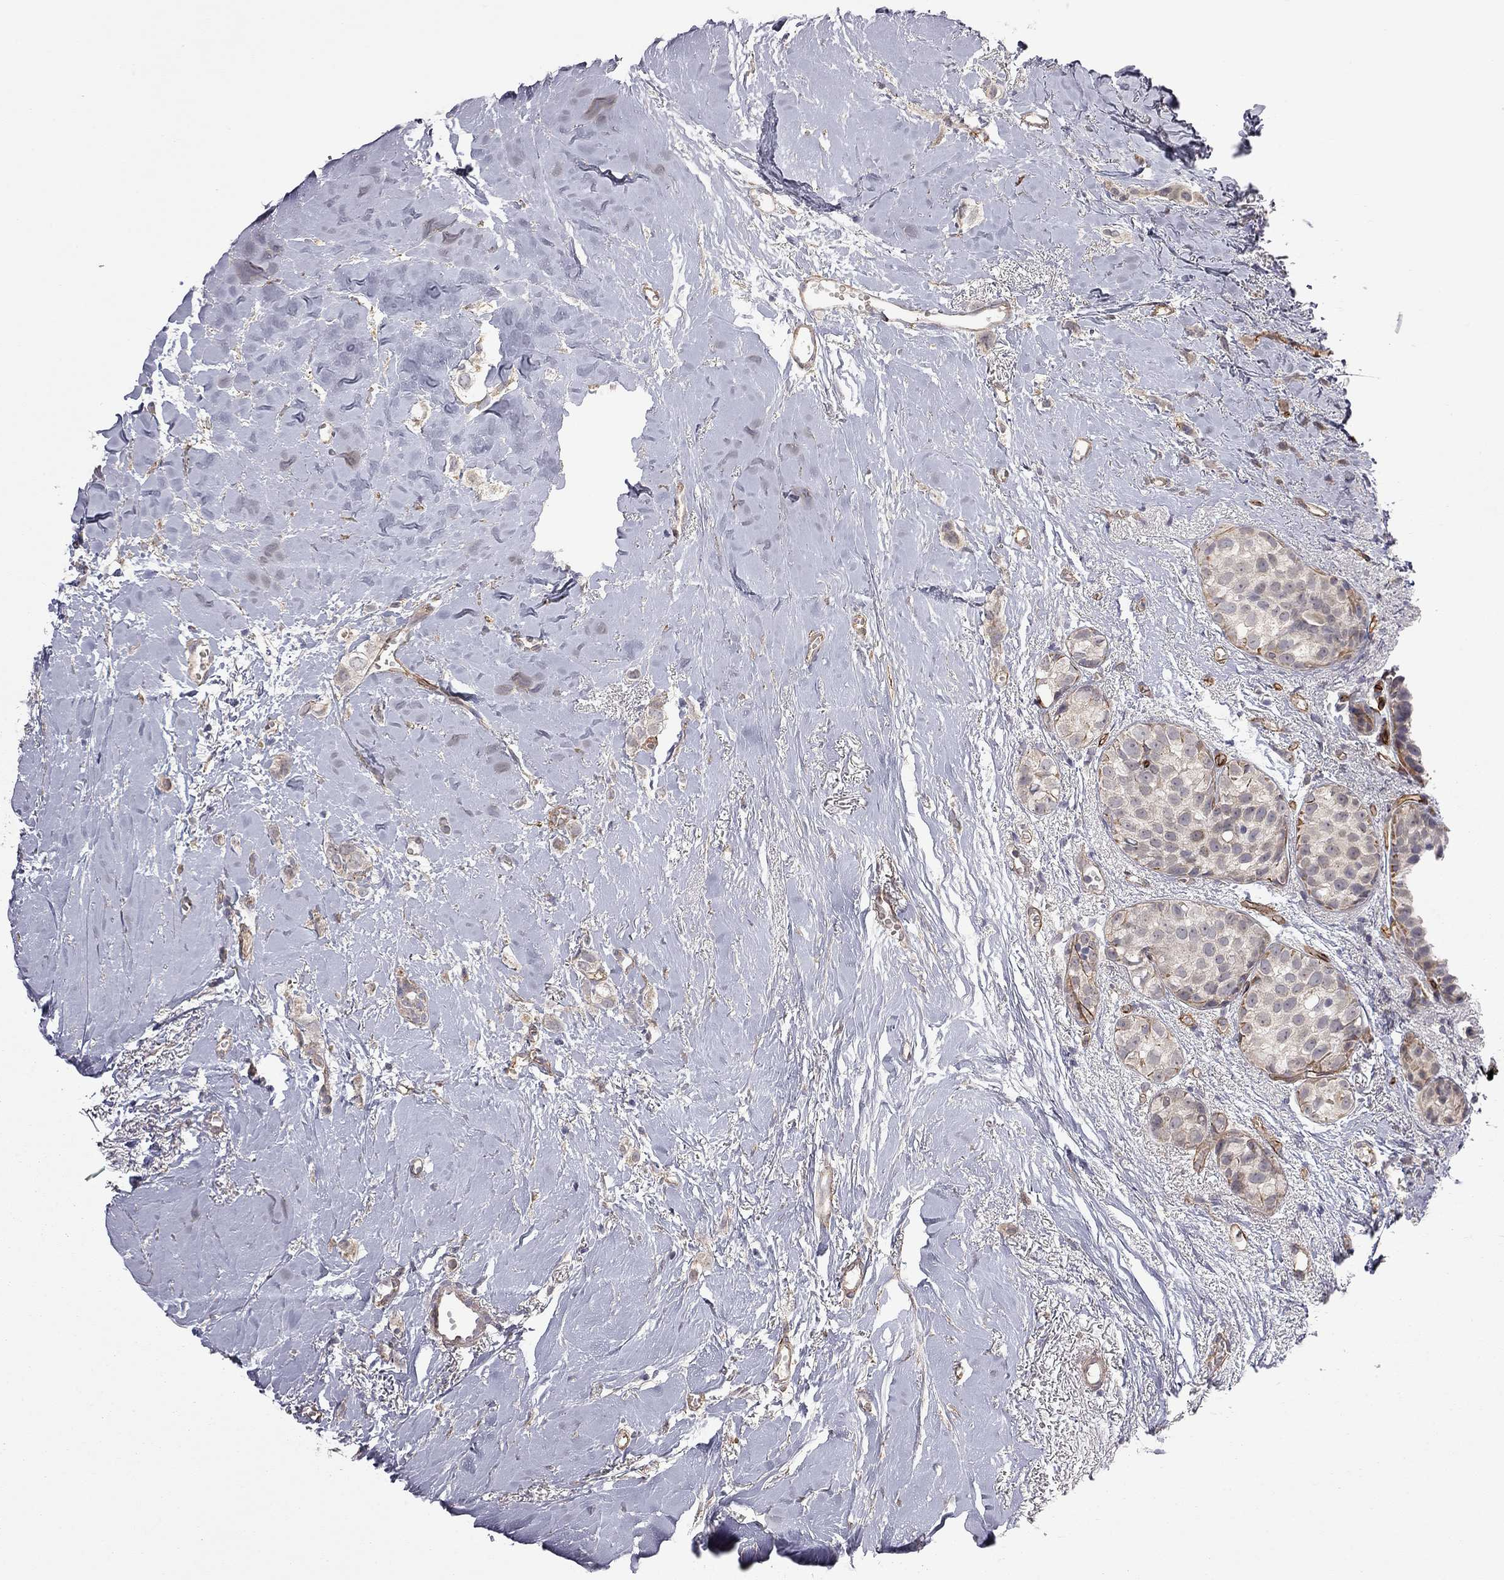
{"staining": {"intensity": "negative", "quantity": "none", "location": "none"}, "tissue": "breast cancer", "cell_type": "Tumor cells", "image_type": "cancer", "snomed": [{"axis": "morphology", "description": "Duct carcinoma"}, {"axis": "topography", "description": "Breast"}], "caption": "DAB (3,3'-diaminobenzidine) immunohistochemical staining of human breast cancer (infiltrating ductal carcinoma) exhibits no significant positivity in tumor cells.", "gene": "EXOC3L2", "patient": {"sex": "female", "age": 85}}